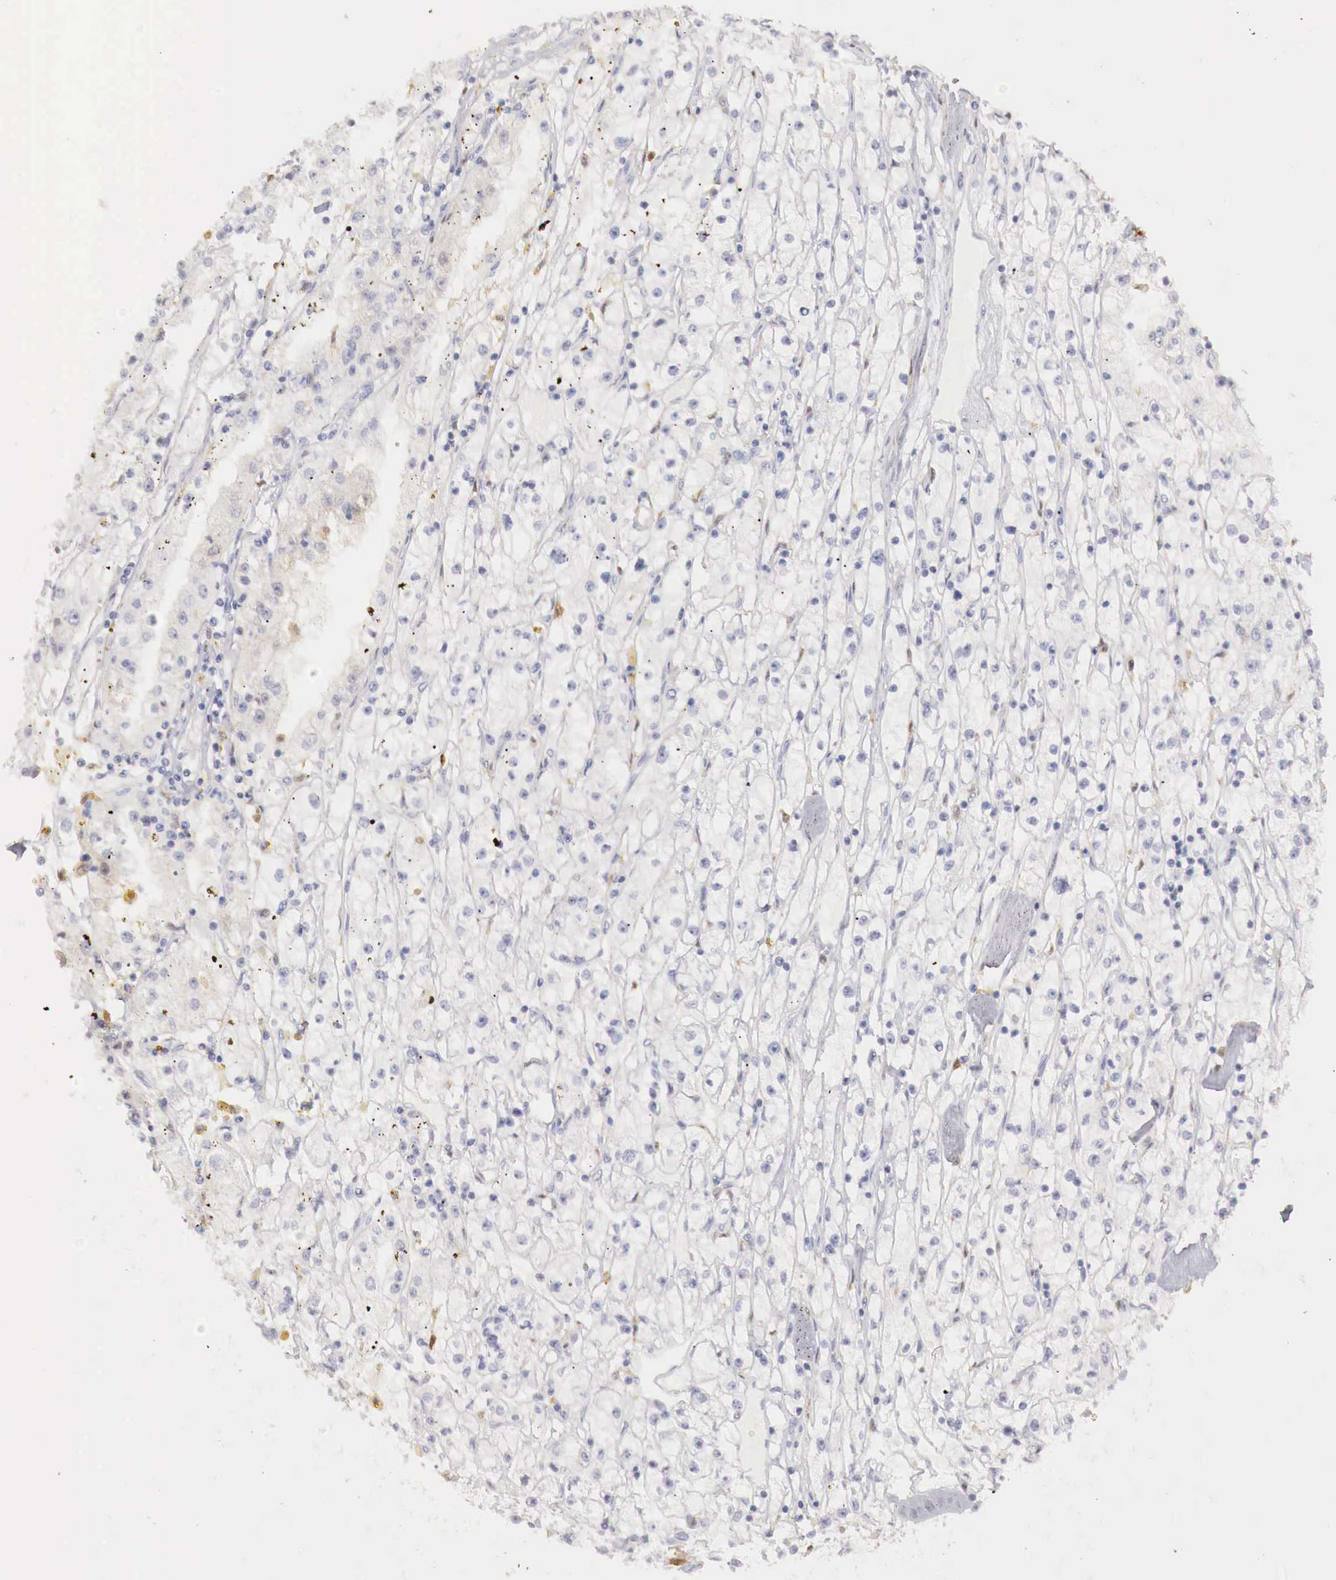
{"staining": {"intensity": "negative", "quantity": "none", "location": "none"}, "tissue": "renal cancer", "cell_type": "Tumor cells", "image_type": "cancer", "snomed": [{"axis": "morphology", "description": "Adenocarcinoma, NOS"}, {"axis": "topography", "description": "Kidney"}], "caption": "Immunohistochemical staining of renal adenocarcinoma reveals no significant positivity in tumor cells. The staining is performed using DAB (3,3'-diaminobenzidine) brown chromogen with nuclei counter-stained in using hematoxylin.", "gene": "RENBP", "patient": {"sex": "male", "age": 56}}